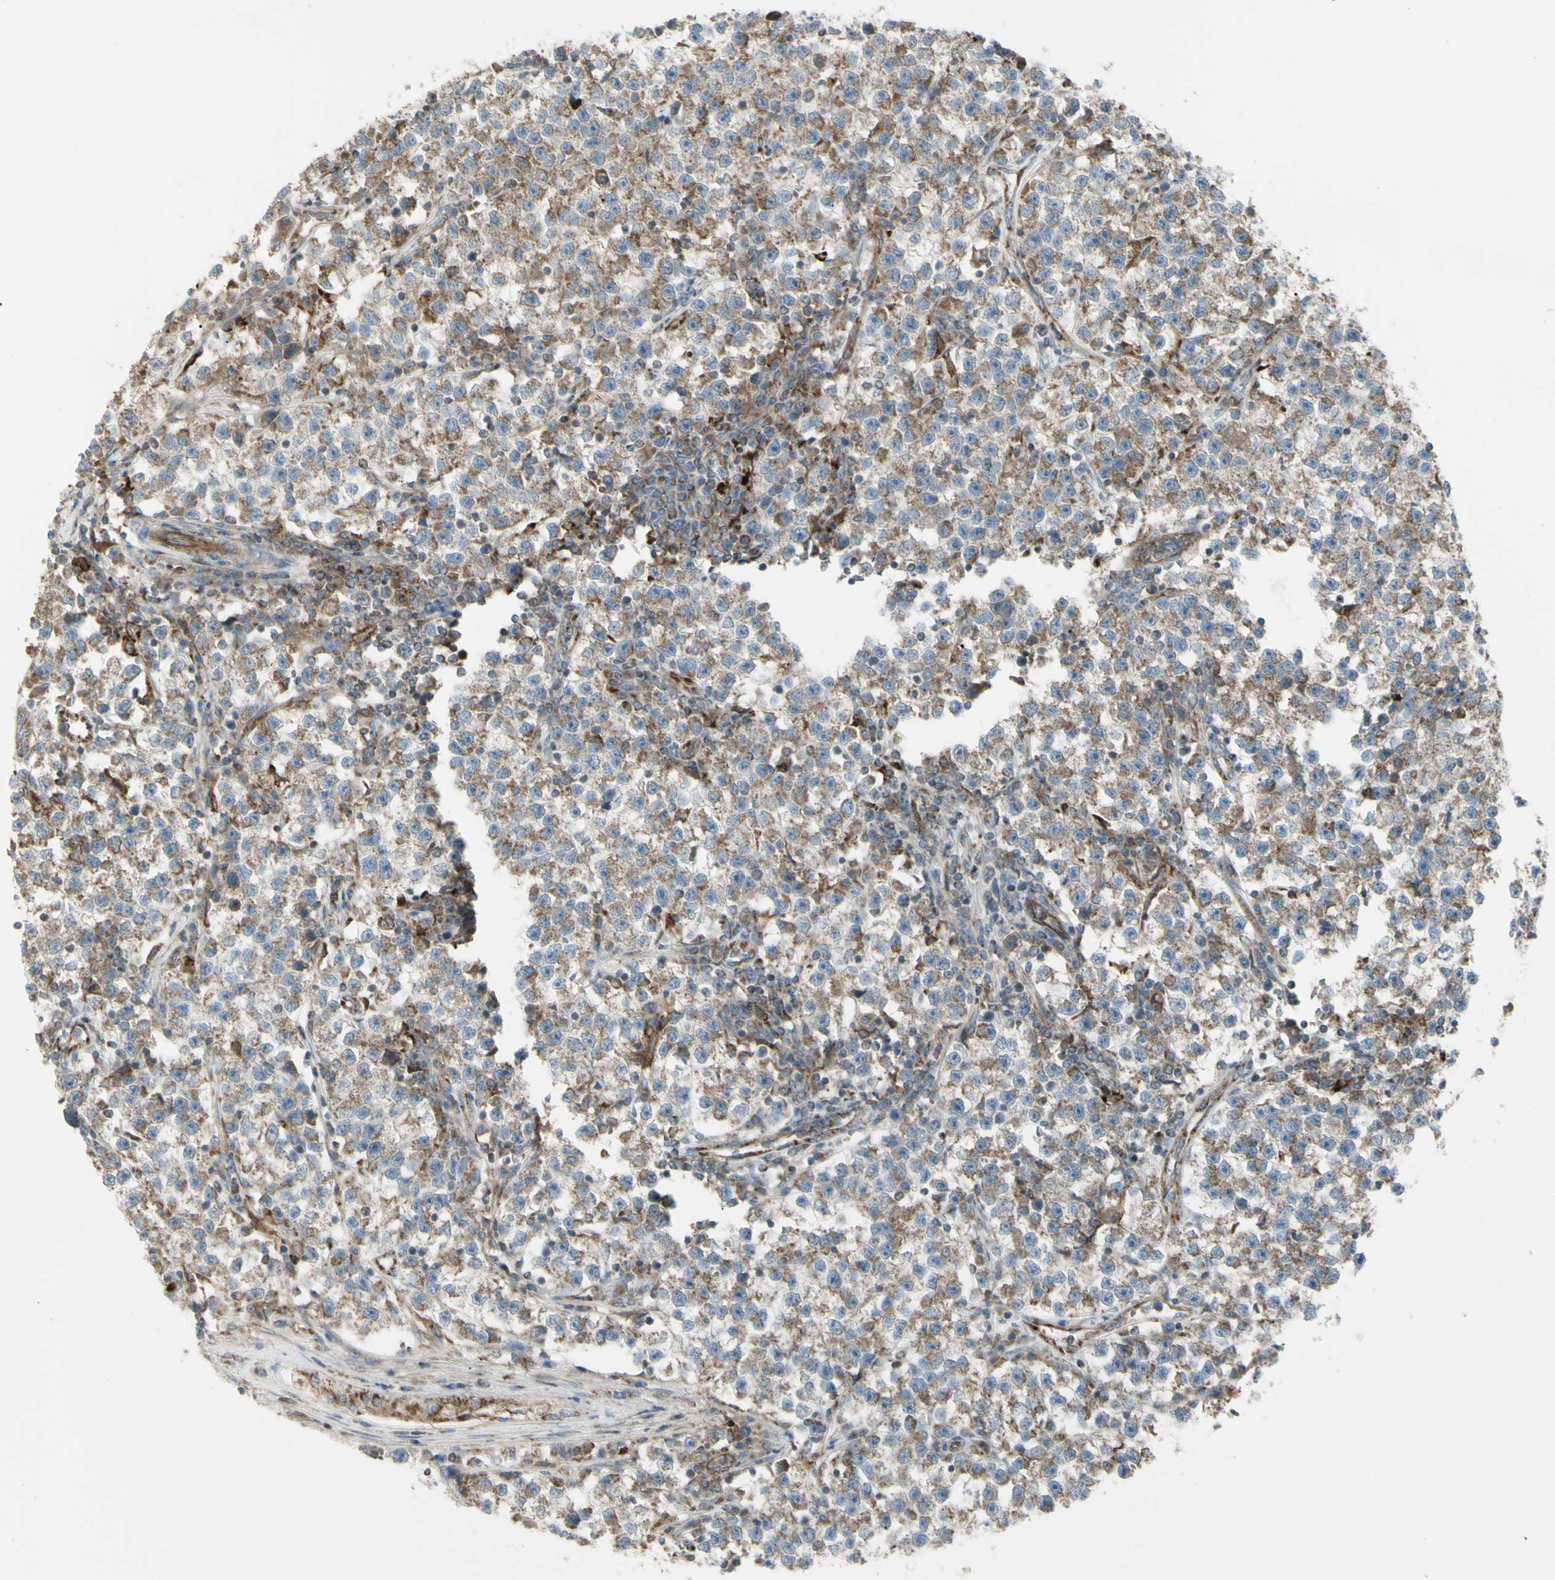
{"staining": {"intensity": "moderate", "quantity": ">75%", "location": "cytoplasmic/membranous"}, "tissue": "testis cancer", "cell_type": "Tumor cells", "image_type": "cancer", "snomed": [{"axis": "morphology", "description": "Seminoma, NOS"}, {"axis": "topography", "description": "Testis"}], "caption": "This is an image of IHC staining of seminoma (testis), which shows moderate expression in the cytoplasmic/membranous of tumor cells.", "gene": "CYB5R1", "patient": {"sex": "male", "age": 22}}